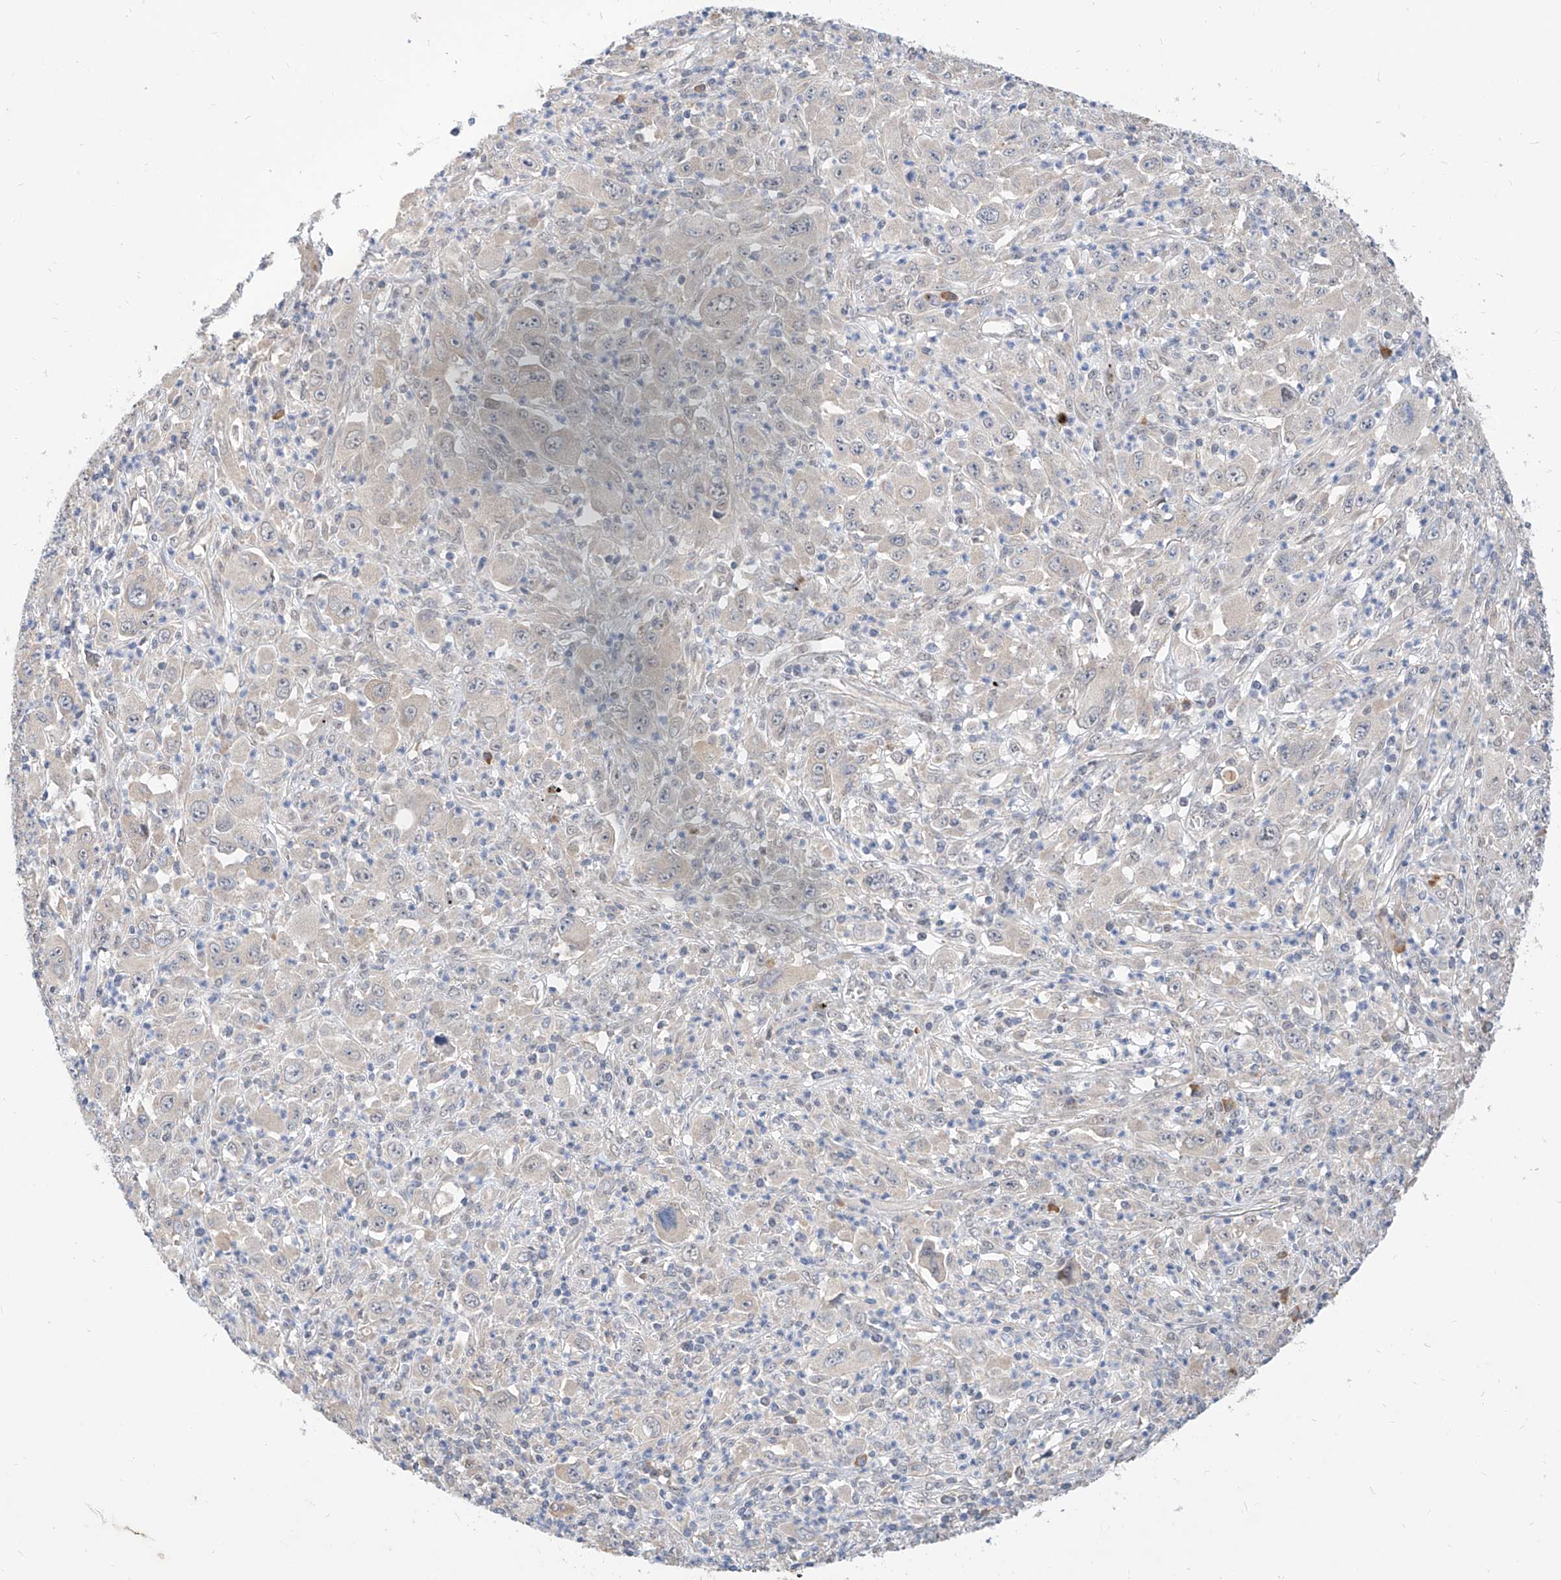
{"staining": {"intensity": "weak", "quantity": "<25%", "location": "nuclear"}, "tissue": "melanoma", "cell_type": "Tumor cells", "image_type": "cancer", "snomed": [{"axis": "morphology", "description": "Malignant melanoma, Metastatic site"}, {"axis": "topography", "description": "Skin"}], "caption": "Protein analysis of melanoma displays no significant expression in tumor cells.", "gene": "CARMIL3", "patient": {"sex": "female", "age": 56}}